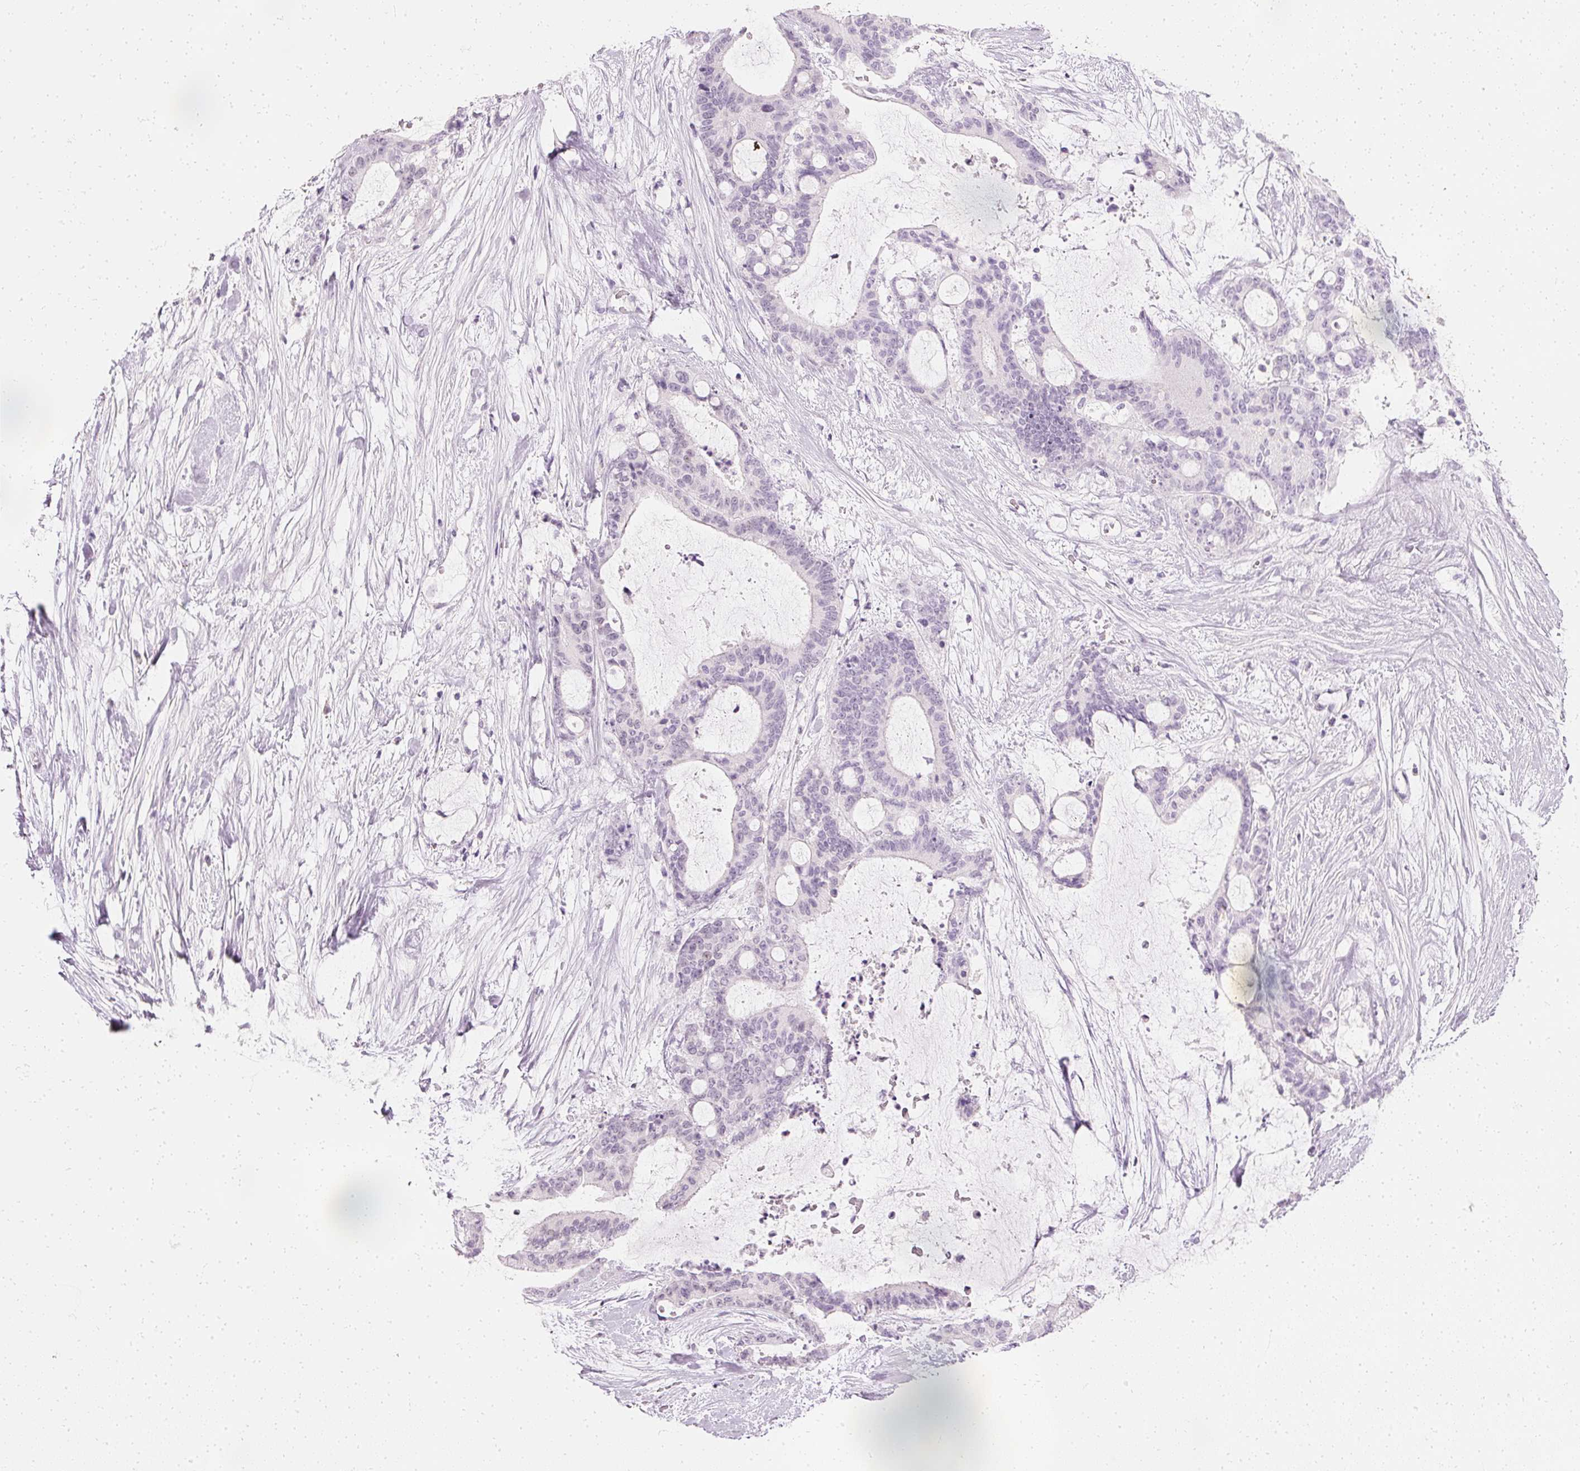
{"staining": {"intensity": "negative", "quantity": "none", "location": "none"}, "tissue": "liver cancer", "cell_type": "Tumor cells", "image_type": "cancer", "snomed": [{"axis": "morphology", "description": "Normal tissue, NOS"}, {"axis": "morphology", "description": "Cholangiocarcinoma"}, {"axis": "topography", "description": "Liver"}, {"axis": "topography", "description": "Peripheral nerve tissue"}], "caption": "This is an immunohistochemistry micrograph of liver cancer. There is no expression in tumor cells.", "gene": "ELAVL3", "patient": {"sex": "female", "age": 73}}